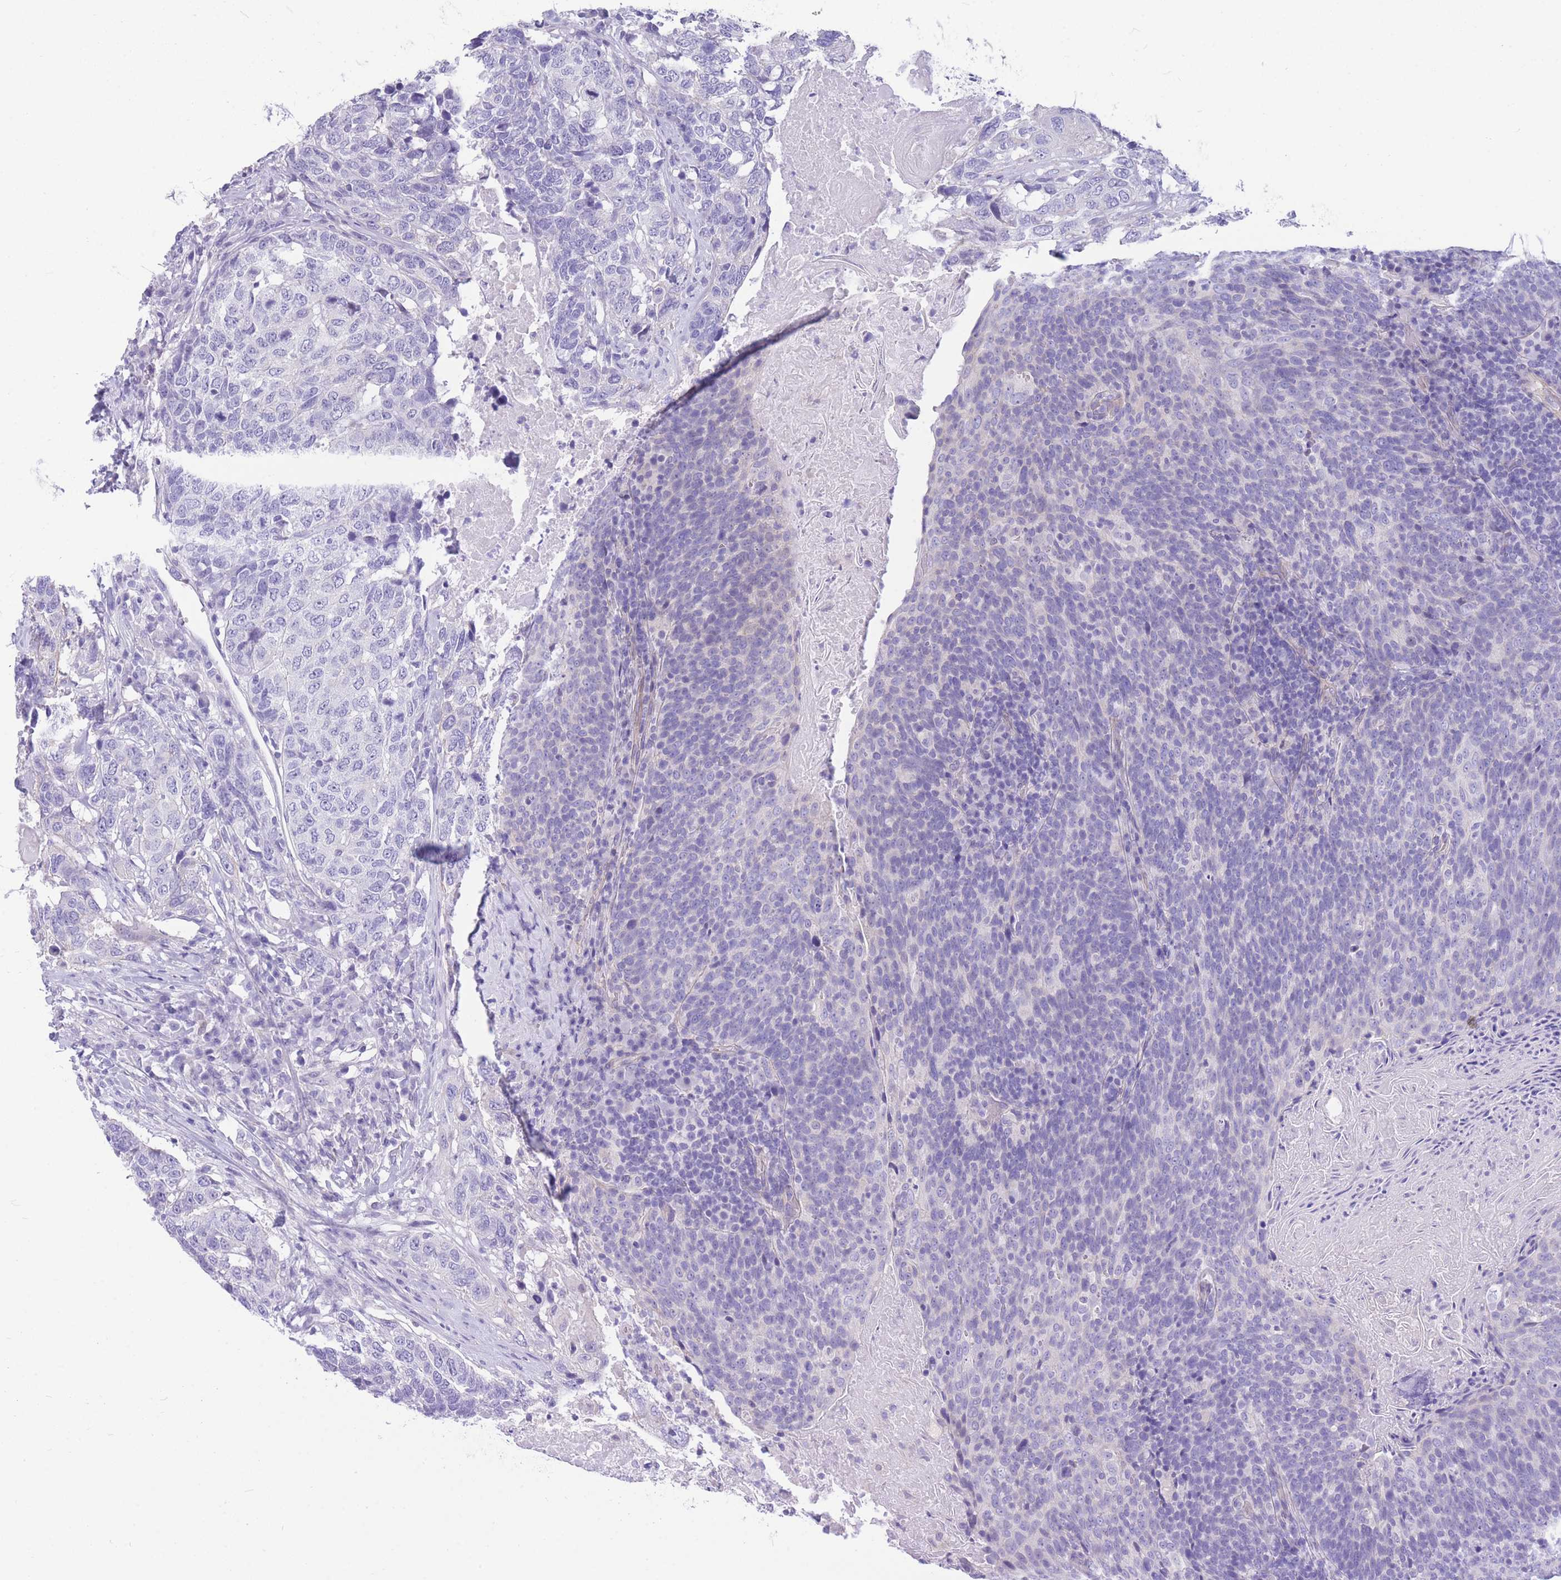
{"staining": {"intensity": "negative", "quantity": "none", "location": "none"}, "tissue": "head and neck cancer", "cell_type": "Tumor cells", "image_type": "cancer", "snomed": [{"axis": "morphology", "description": "Squamous cell carcinoma, NOS"}, {"axis": "morphology", "description": "Squamous cell carcinoma, metastatic, NOS"}, {"axis": "topography", "description": "Lymph node"}, {"axis": "topography", "description": "Head-Neck"}], "caption": "Immunohistochemistry (IHC) histopathology image of neoplastic tissue: head and neck cancer (metastatic squamous cell carcinoma) stained with DAB (3,3'-diaminobenzidine) reveals no significant protein staining in tumor cells.", "gene": "ZNF311", "patient": {"sex": "male", "age": 62}}